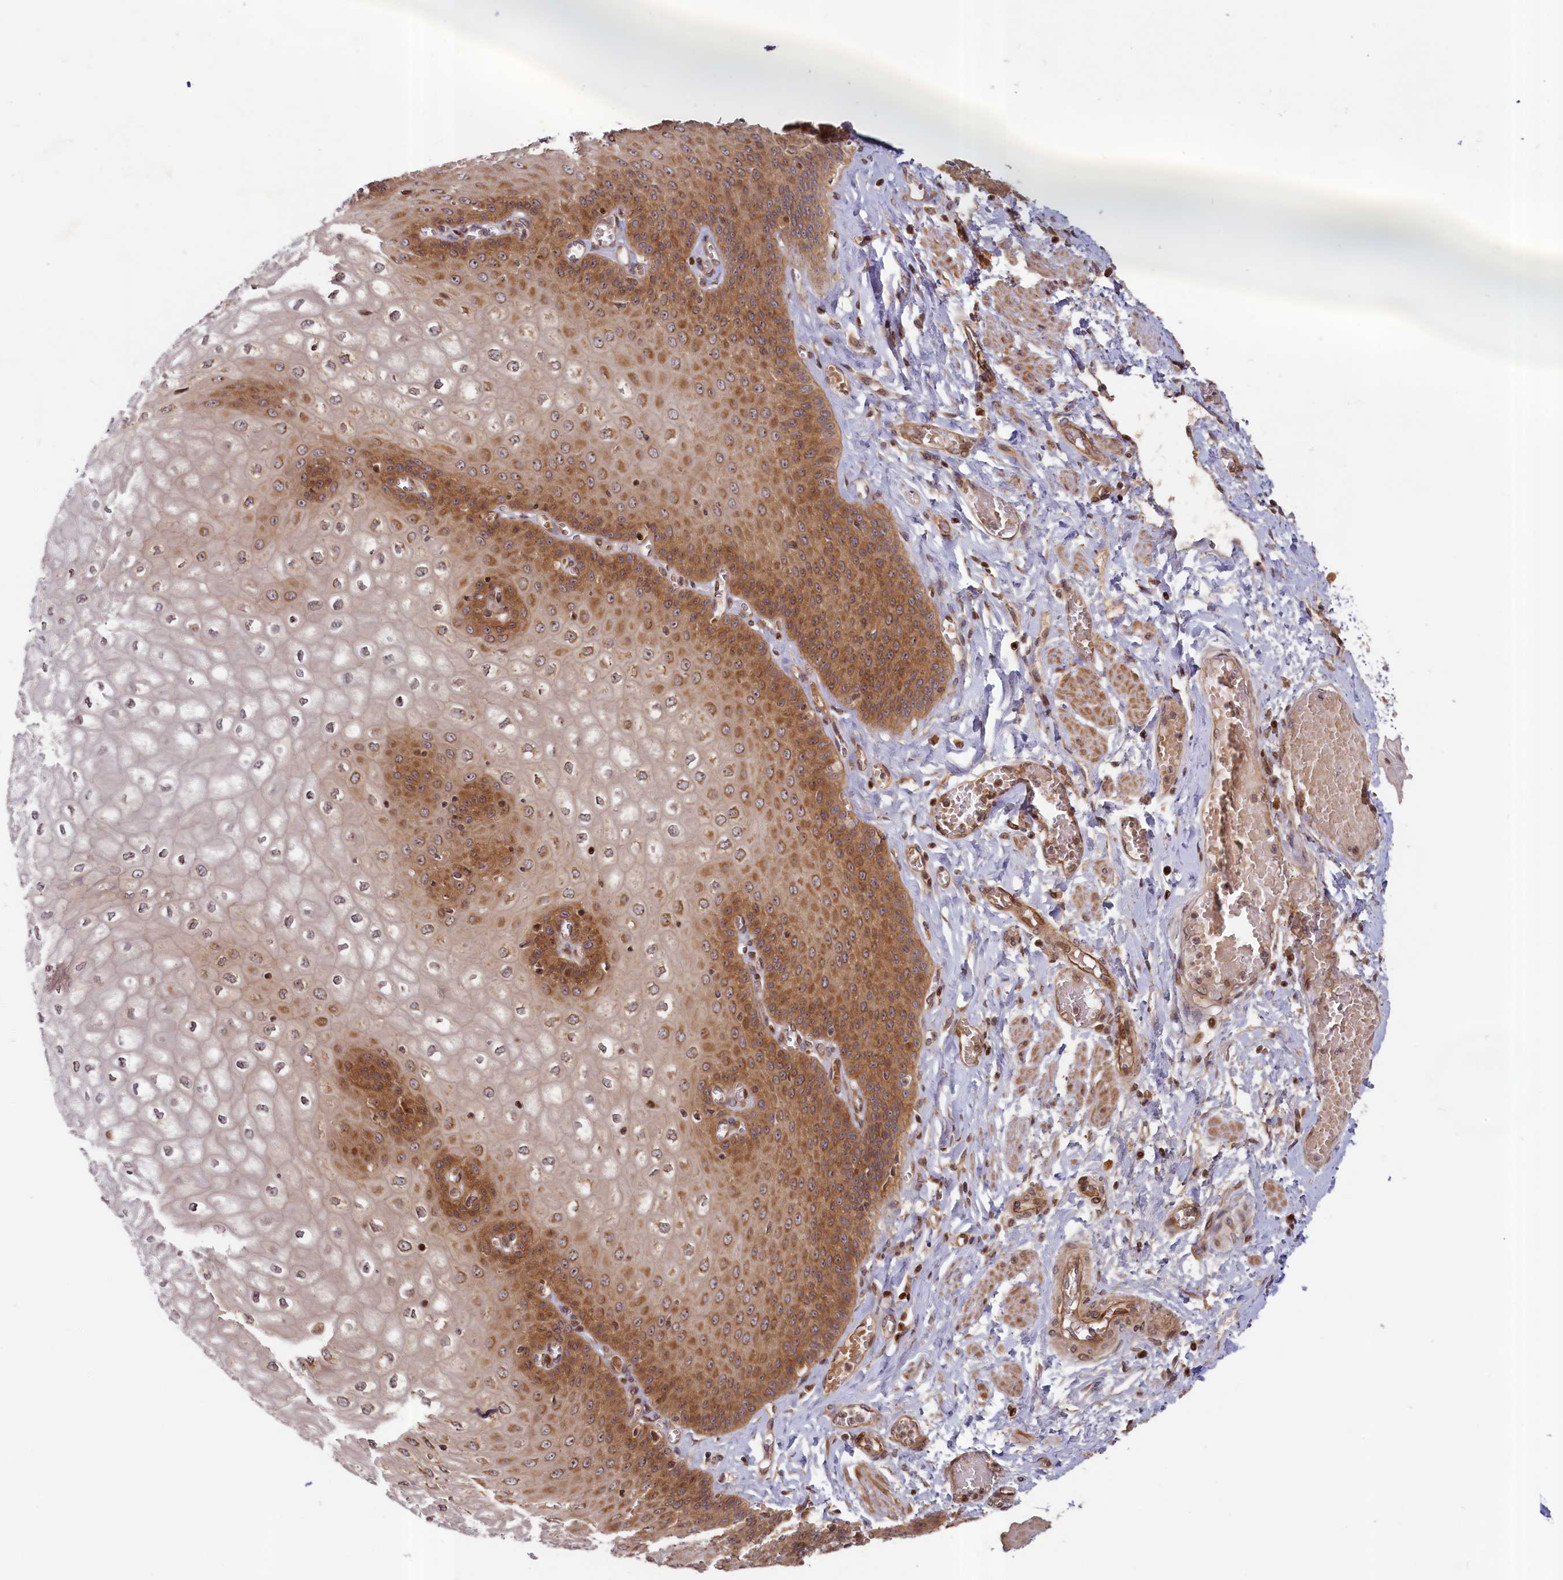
{"staining": {"intensity": "strong", "quantity": "25%-75%", "location": "cytoplasmic/membranous,nuclear"}, "tissue": "esophagus", "cell_type": "Squamous epithelial cells", "image_type": "normal", "snomed": [{"axis": "morphology", "description": "Normal tissue, NOS"}, {"axis": "topography", "description": "Esophagus"}], "caption": "Human esophagus stained for a protein (brown) demonstrates strong cytoplasmic/membranous,nuclear positive staining in about 25%-75% of squamous epithelial cells.", "gene": "CEP44", "patient": {"sex": "male", "age": 60}}